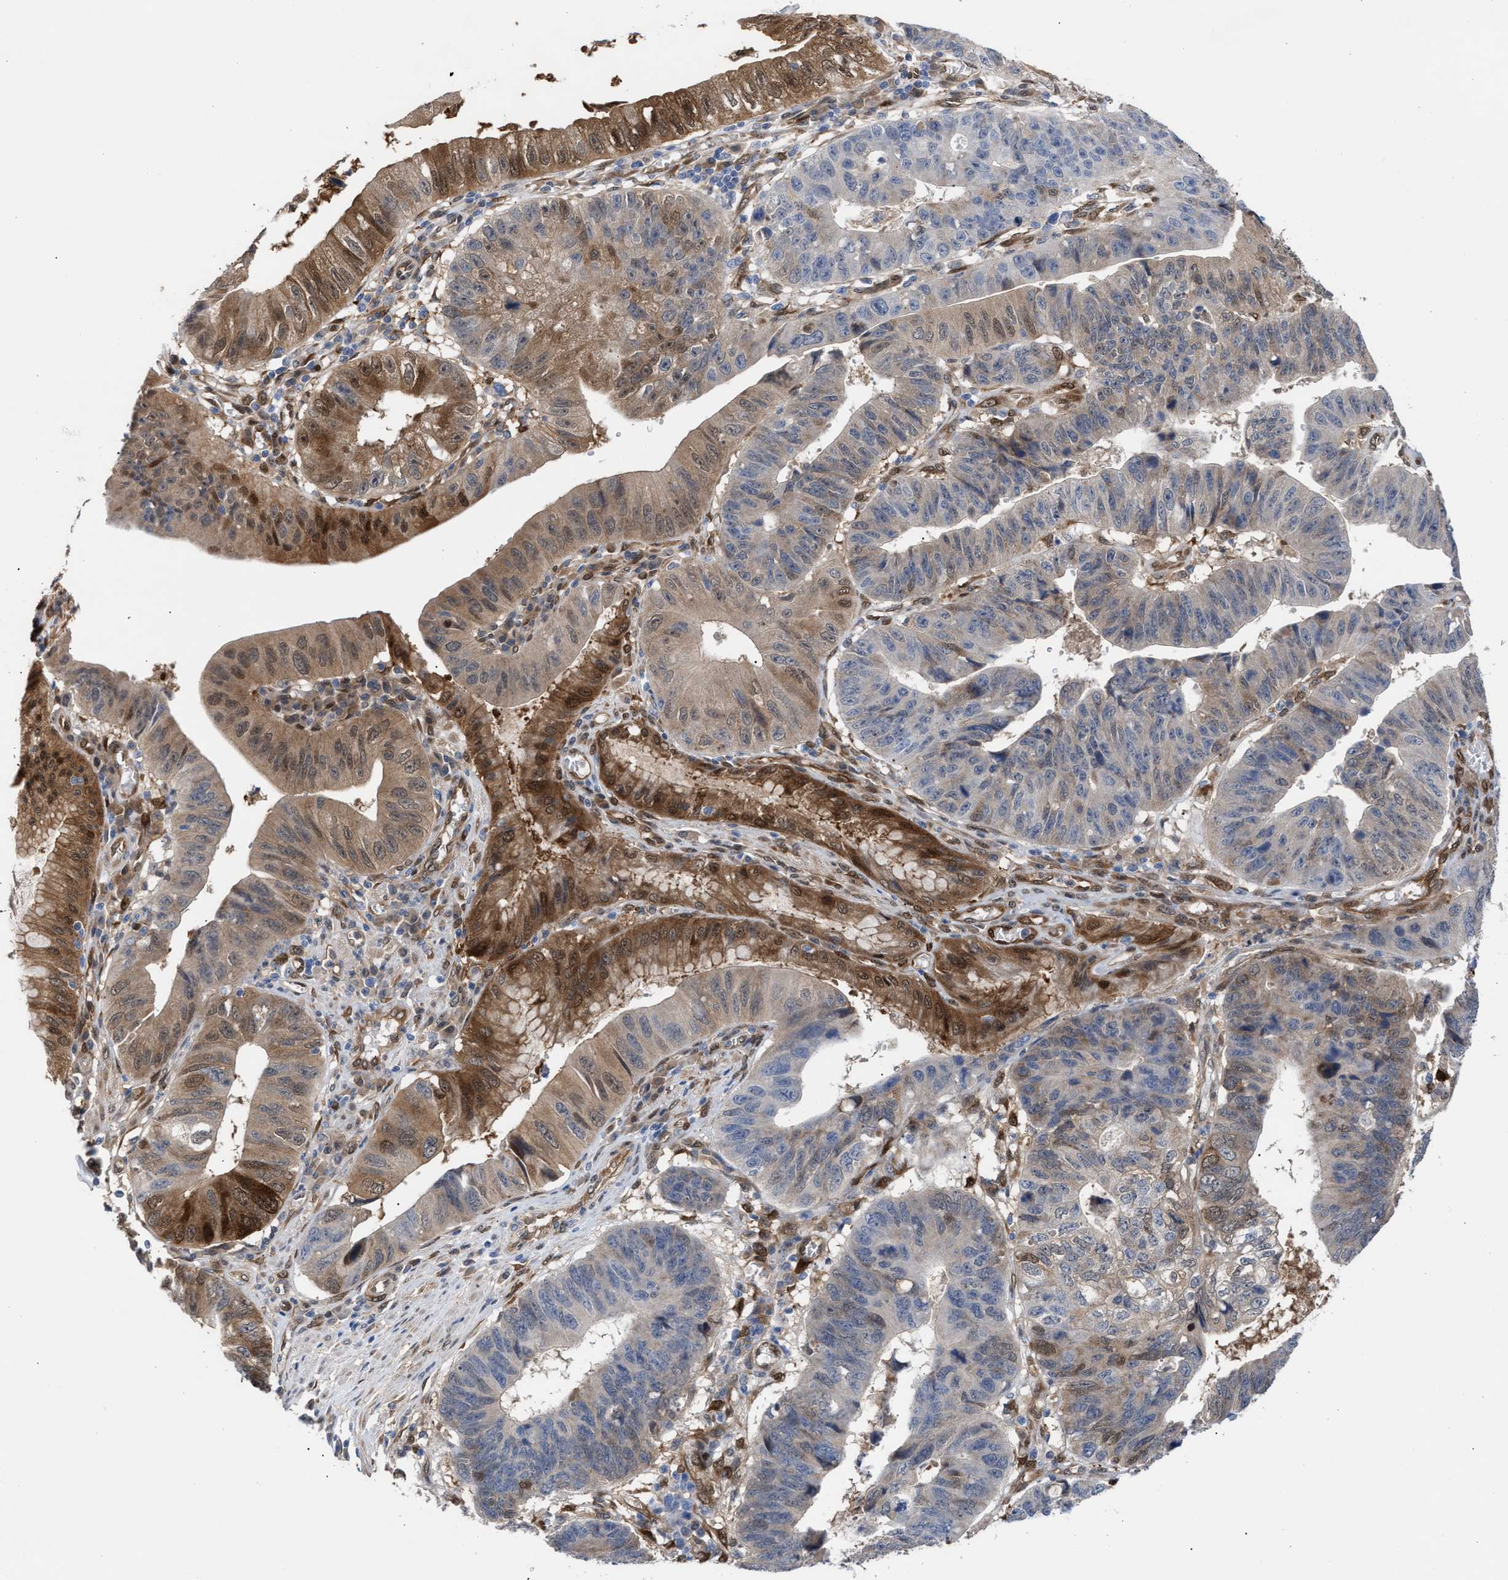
{"staining": {"intensity": "moderate", "quantity": "25%-75%", "location": "cytoplasmic/membranous,nuclear"}, "tissue": "stomach cancer", "cell_type": "Tumor cells", "image_type": "cancer", "snomed": [{"axis": "morphology", "description": "Adenocarcinoma, NOS"}, {"axis": "topography", "description": "Stomach"}], "caption": "A histopathology image of adenocarcinoma (stomach) stained for a protein reveals moderate cytoplasmic/membranous and nuclear brown staining in tumor cells.", "gene": "TP53I3", "patient": {"sex": "male", "age": 59}}